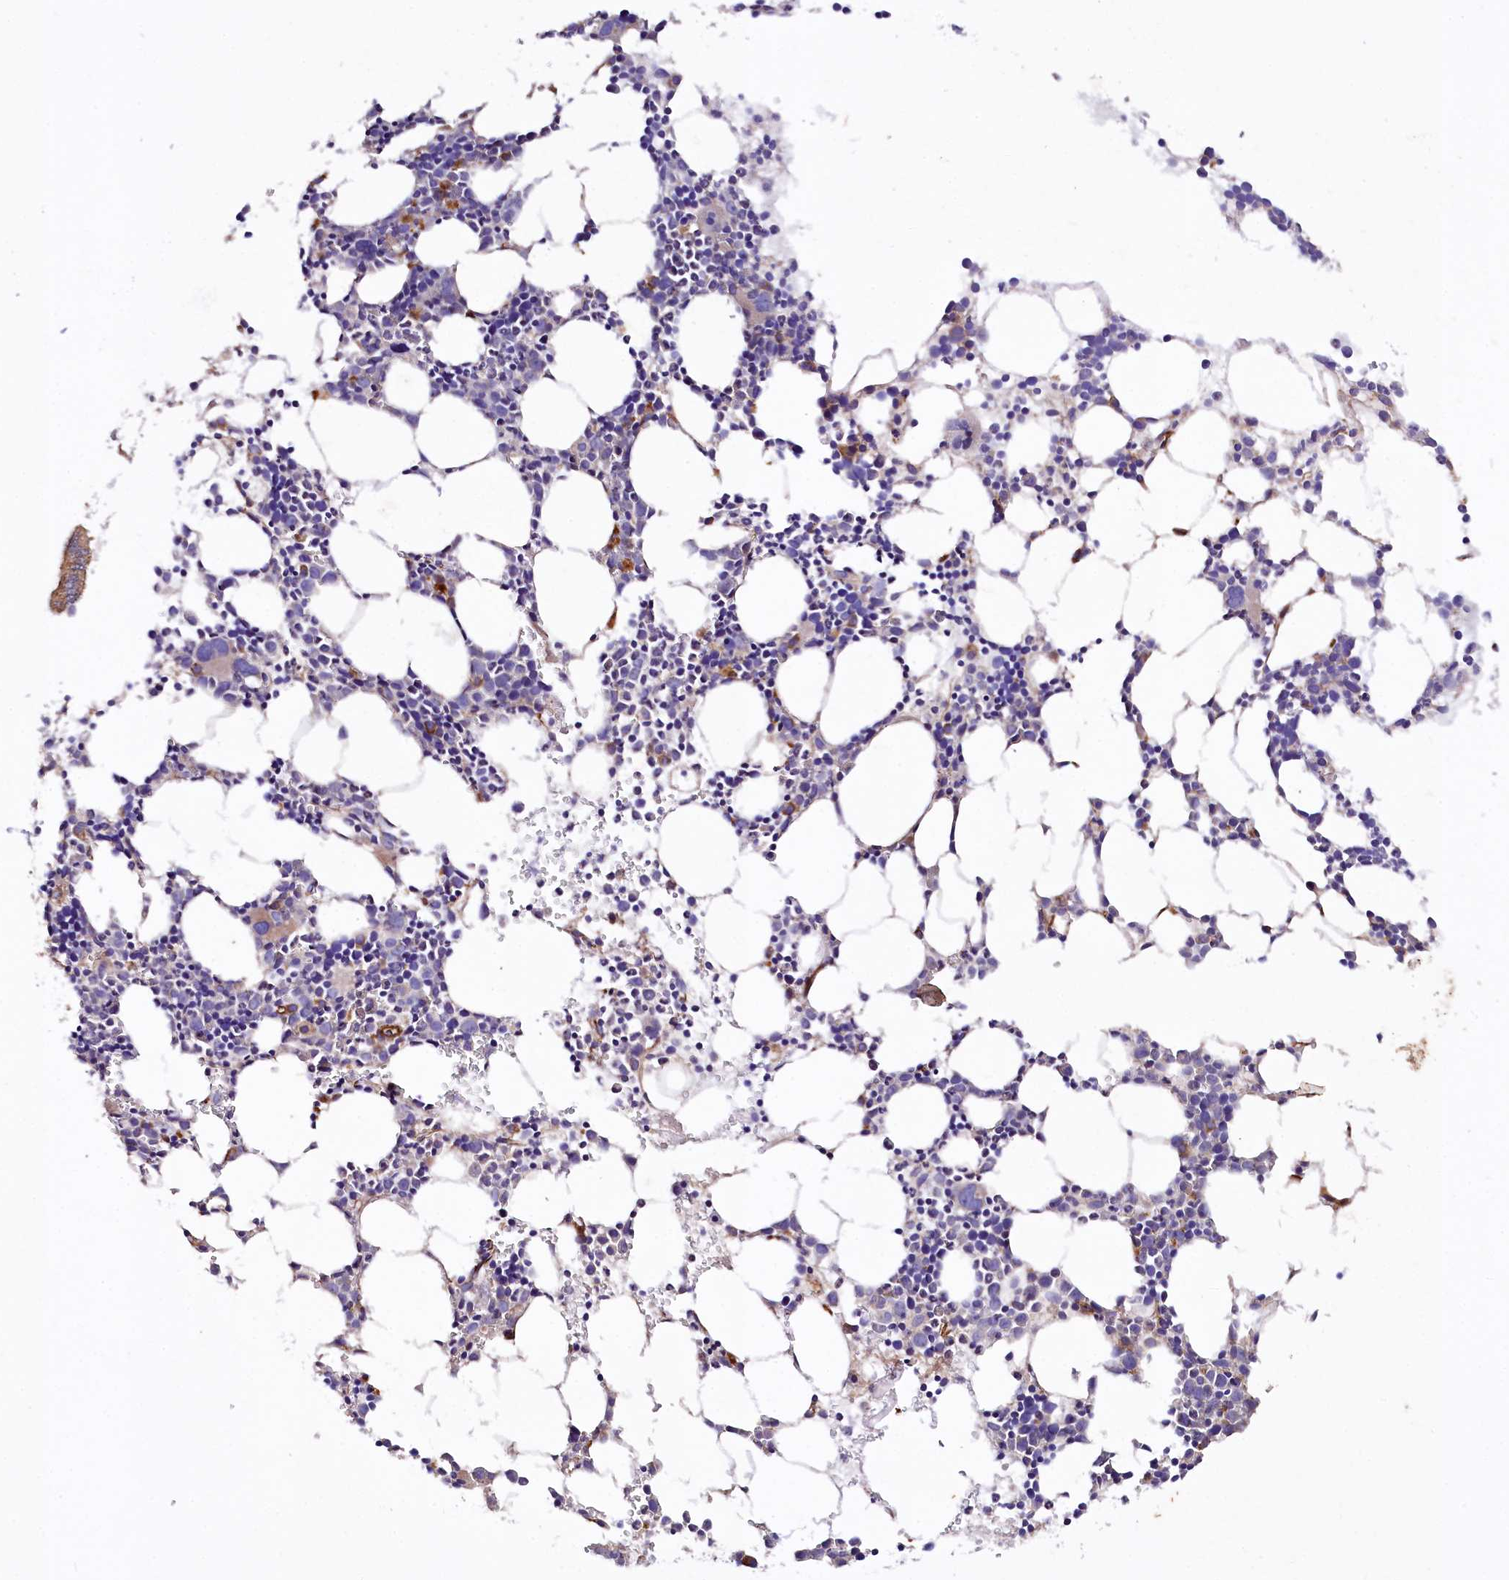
{"staining": {"intensity": "weak", "quantity": "<25%", "location": "cytoplasmic/membranous"}, "tissue": "bone marrow", "cell_type": "Hematopoietic cells", "image_type": "normal", "snomed": [{"axis": "morphology", "description": "Normal tissue, NOS"}, {"axis": "topography", "description": "Bone marrow"}], "caption": "Immunohistochemistry (IHC) histopathology image of unremarkable human bone marrow stained for a protein (brown), which demonstrates no staining in hematopoietic cells.", "gene": "SPATS2", "patient": {"sex": "female", "age": 89}}